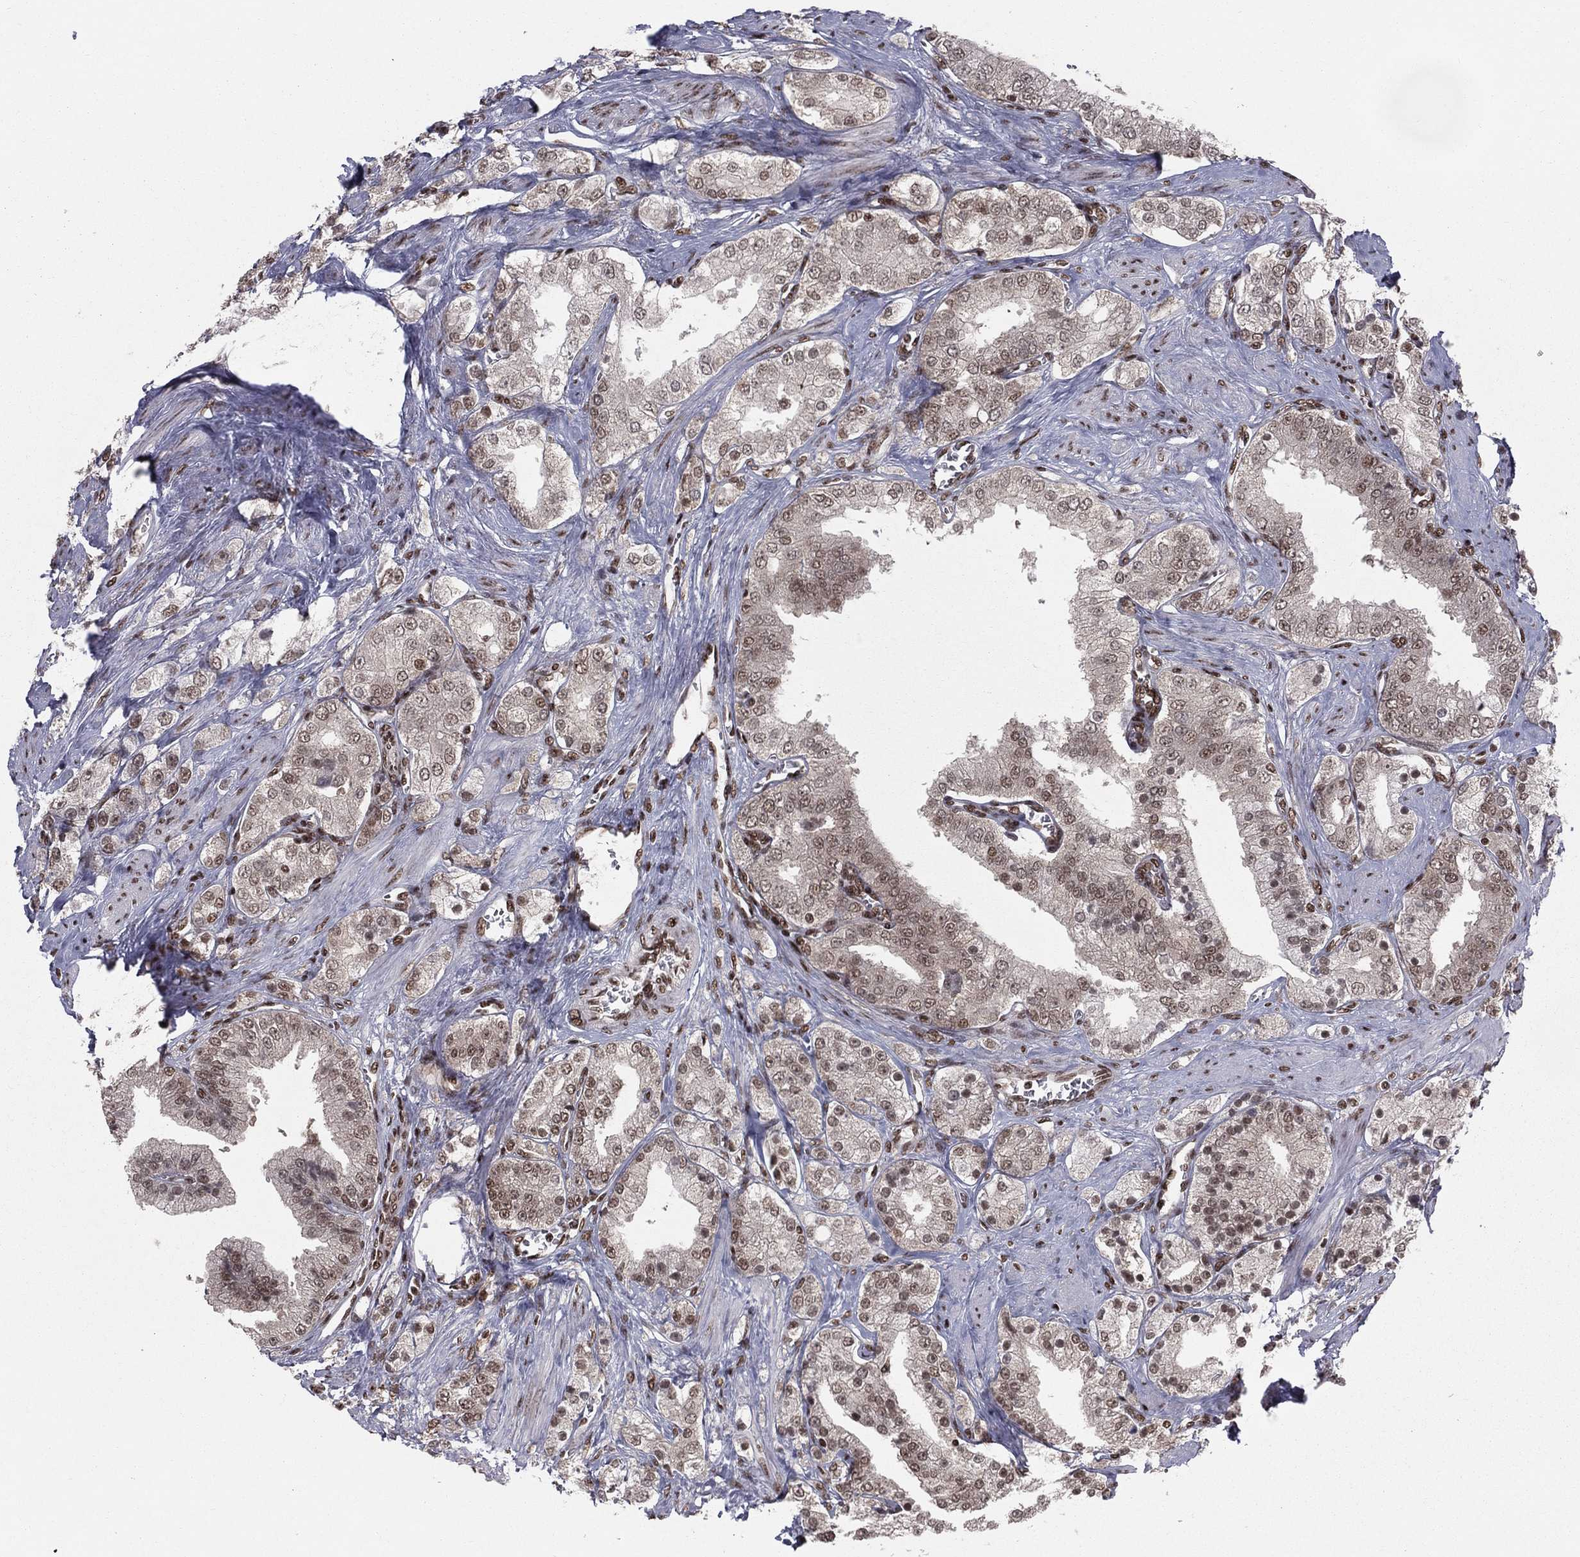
{"staining": {"intensity": "weak", "quantity": "25%-75%", "location": "nuclear"}, "tissue": "prostate cancer", "cell_type": "Tumor cells", "image_type": "cancer", "snomed": [{"axis": "morphology", "description": "Adenocarcinoma, NOS"}, {"axis": "topography", "description": "Prostate and seminal vesicle, NOS"}, {"axis": "topography", "description": "Prostate"}], "caption": "A brown stain labels weak nuclear positivity of a protein in prostate cancer tumor cells.", "gene": "NFYB", "patient": {"sex": "male", "age": 67}}